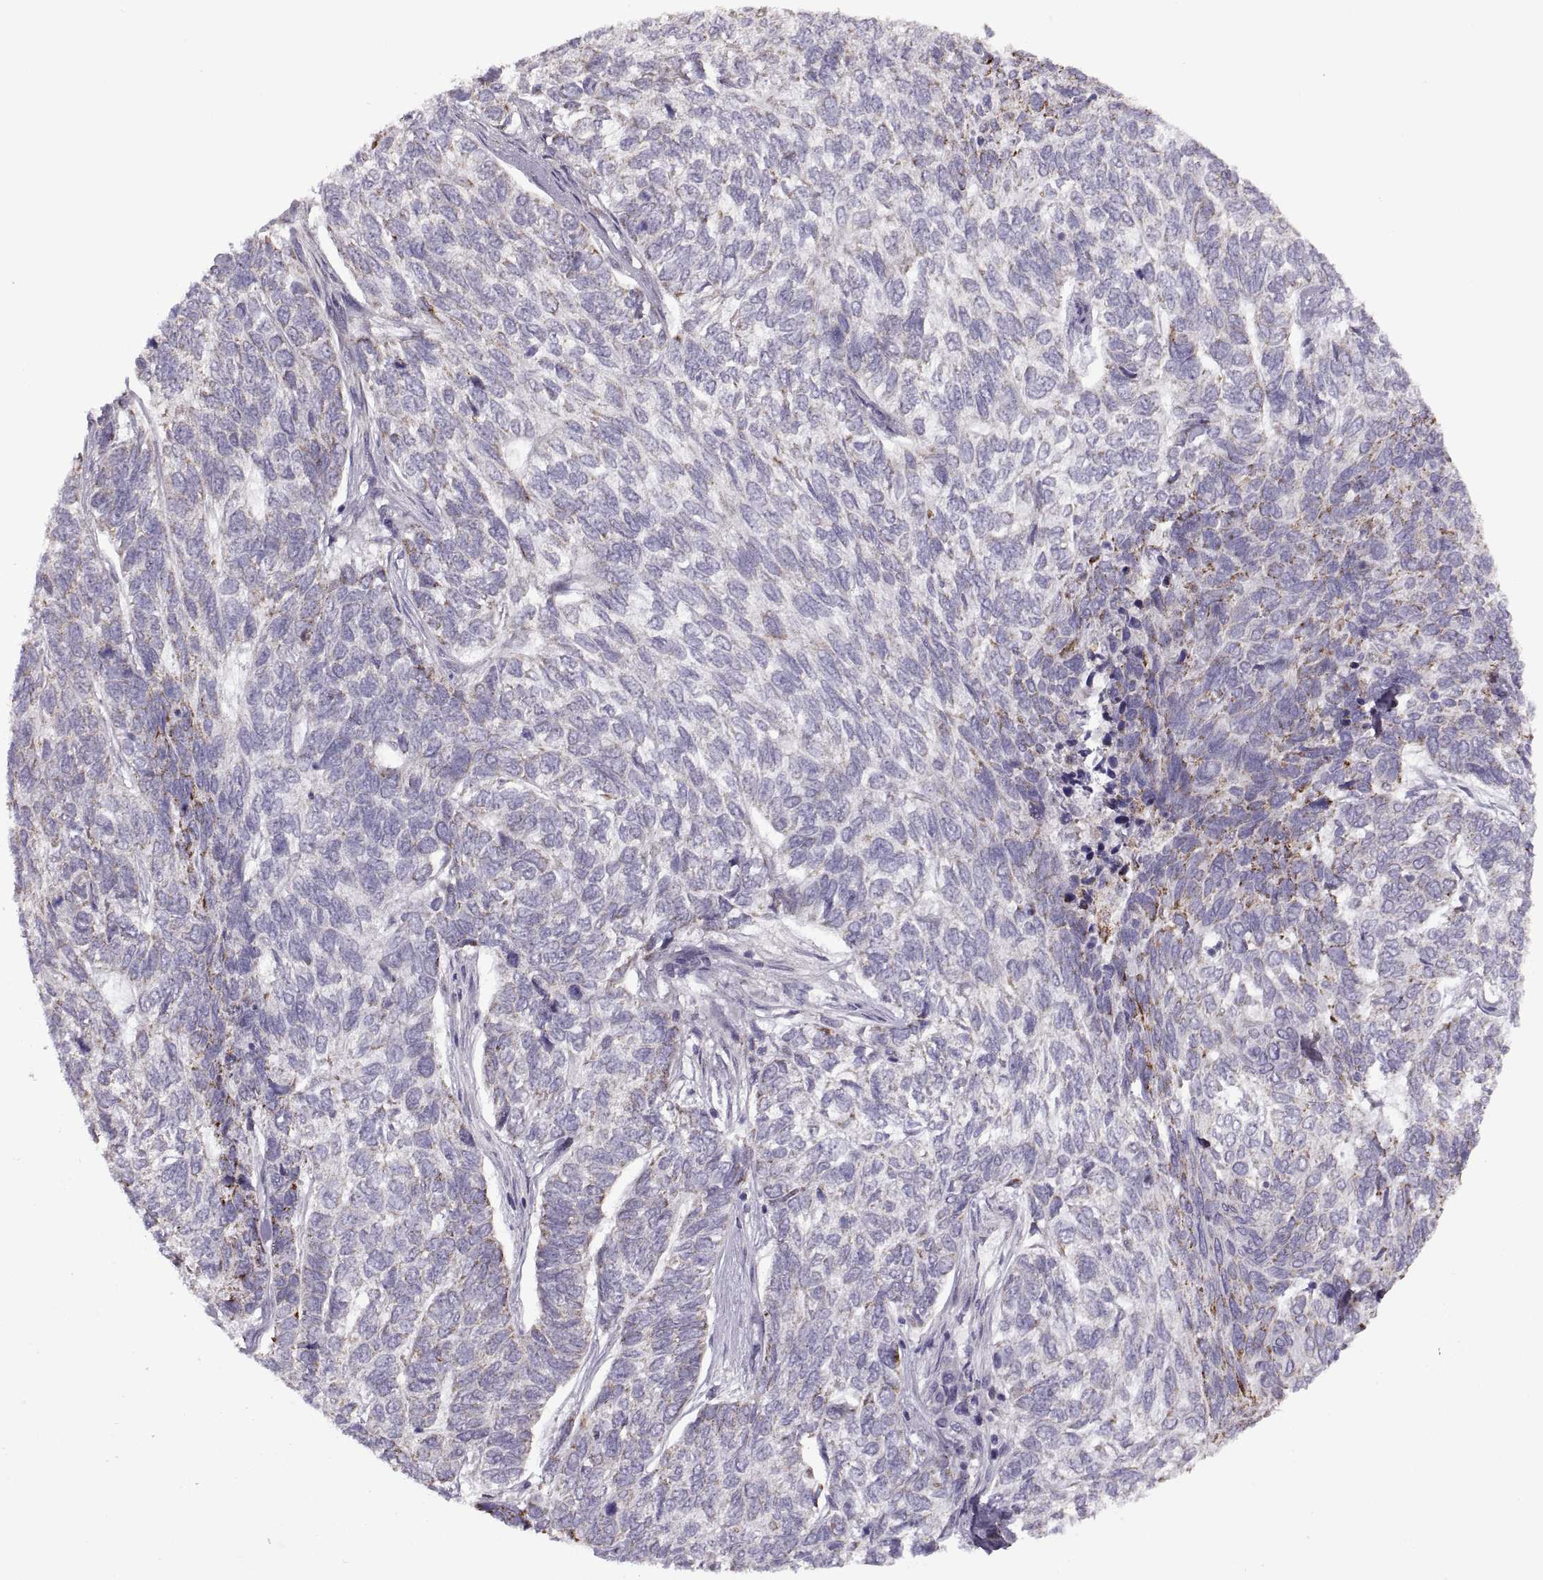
{"staining": {"intensity": "moderate", "quantity": "<25%", "location": "cytoplasmic/membranous"}, "tissue": "skin cancer", "cell_type": "Tumor cells", "image_type": "cancer", "snomed": [{"axis": "morphology", "description": "Basal cell carcinoma"}, {"axis": "topography", "description": "Skin"}], "caption": "The image displays immunohistochemical staining of basal cell carcinoma (skin). There is moderate cytoplasmic/membranous positivity is identified in about <25% of tumor cells.", "gene": "PIERCE1", "patient": {"sex": "female", "age": 65}}